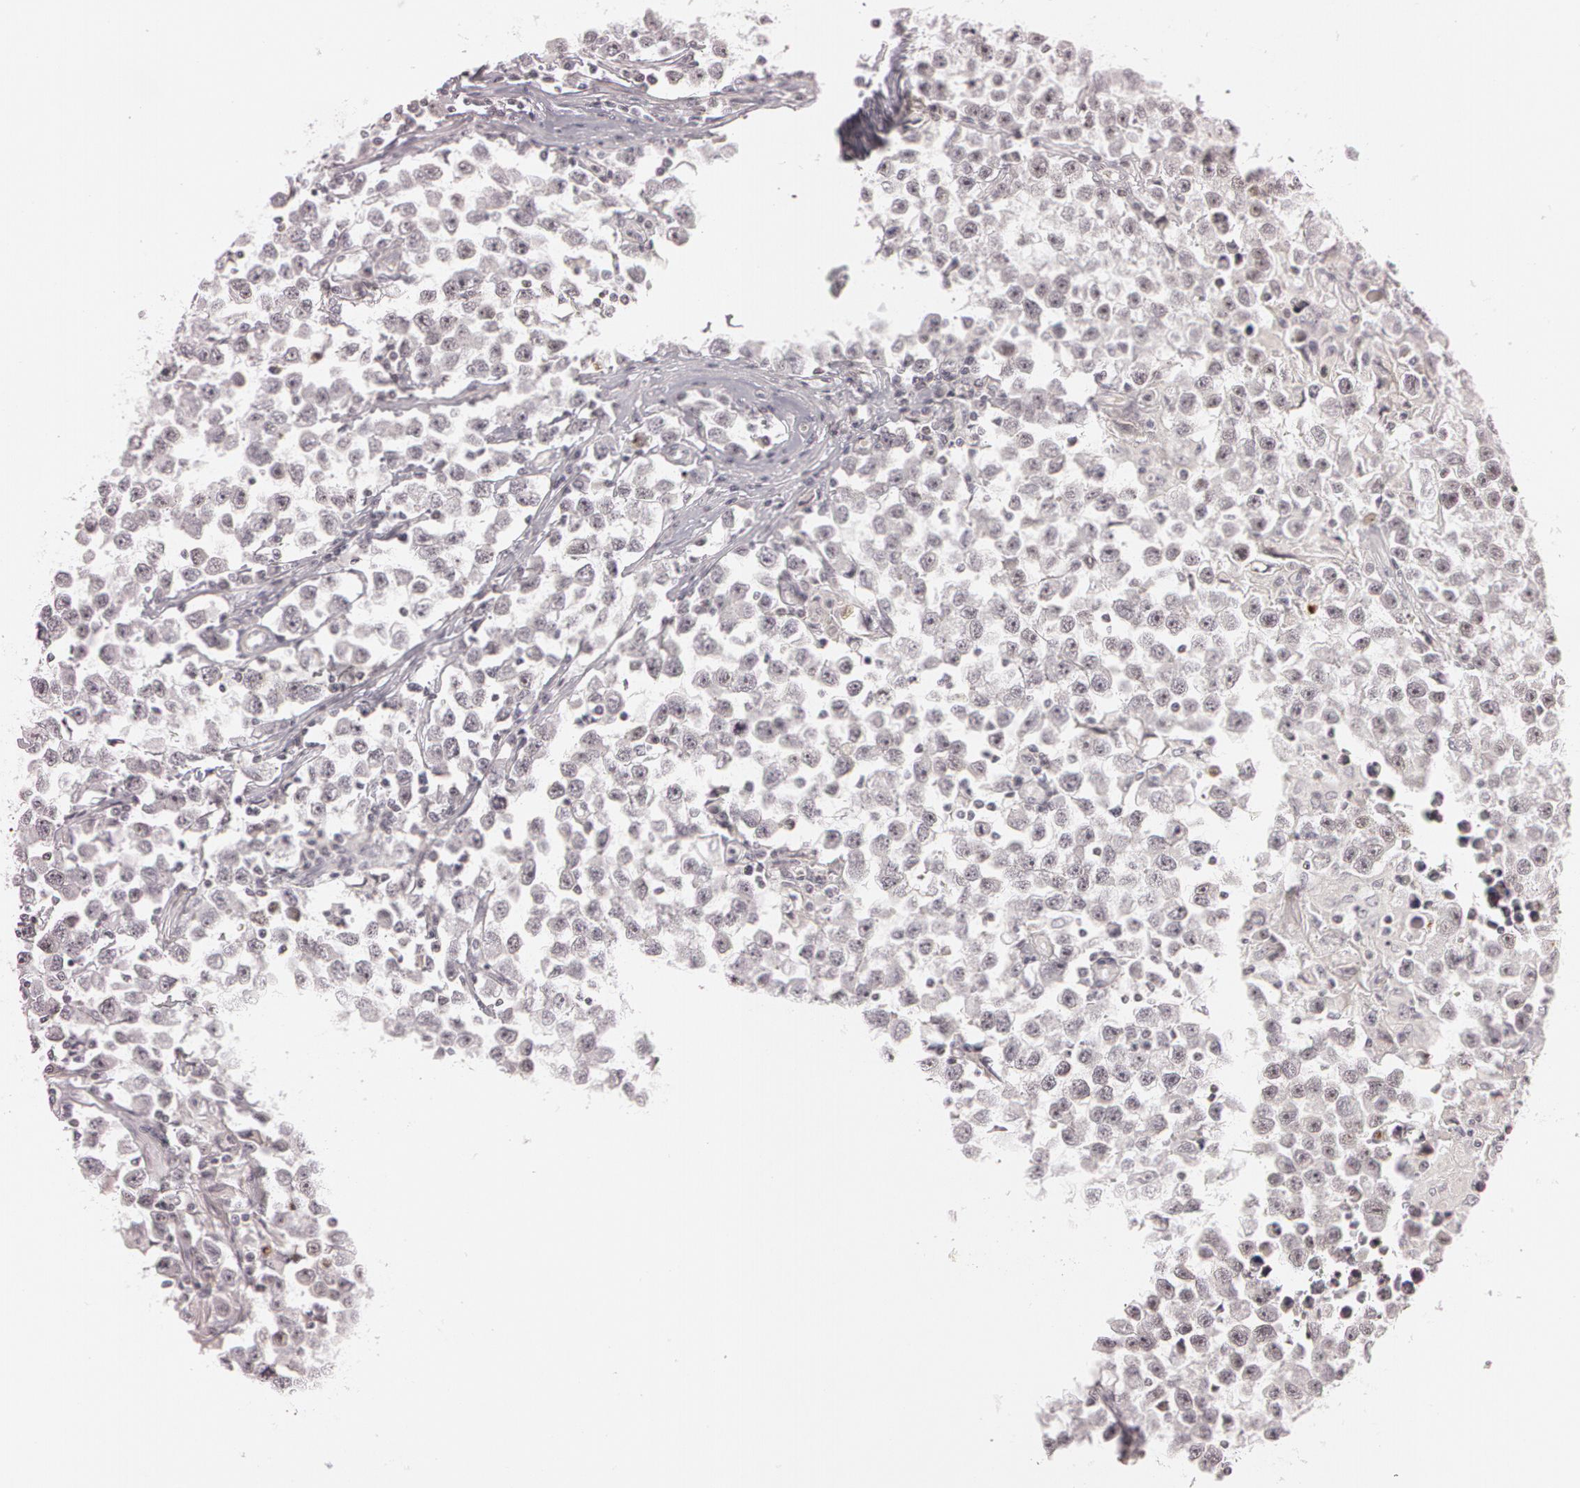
{"staining": {"intensity": "moderate", "quantity": "<25%", "location": "nuclear"}, "tissue": "testis cancer", "cell_type": "Tumor cells", "image_type": "cancer", "snomed": [{"axis": "morphology", "description": "Seminoma, NOS"}, {"axis": "topography", "description": "Testis"}], "caption": "A photomicrograph of testis cancer stained for a protein shows moderate nuclear brown staining in tumor cells. The protein is shown in brown color, while the nuclei are stained blue.", "gene": "FBL", "patient": {"sex": "male", "age": 33}}